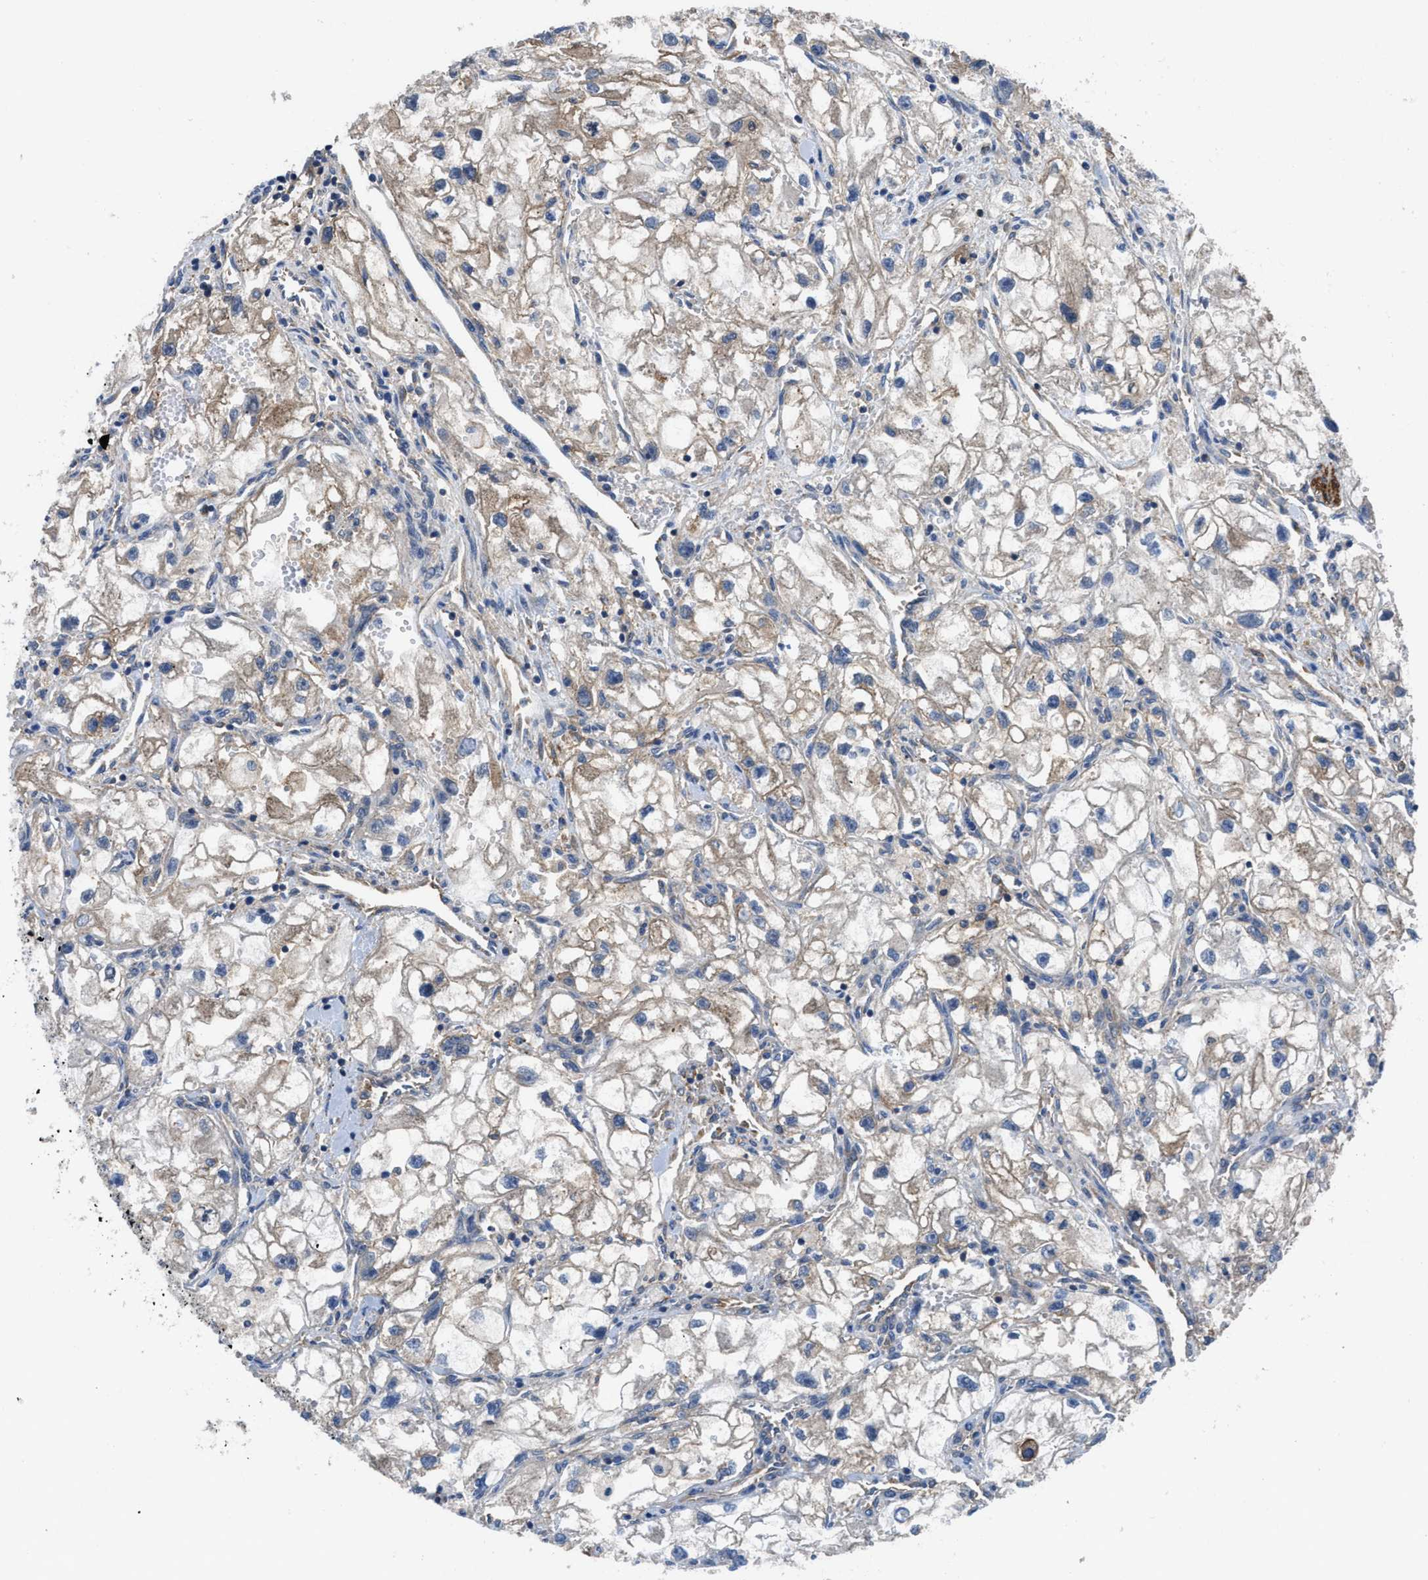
{"staining": {"intensity": "negative", "quantity": "none", "location": "none"}, "tissue": "renal cancer", "cell_type": "Tumor cells", "image_type": "cancer", "snomed": [{"axis": "morphology", "description": "Adenocarcinoma, NOS"}, {"axis": "topography", "description": "Kidney"}], "caption": "This is a micrograph of immunohistochemistry (IHC) staining of renal adenocarcinoma, which shows no staining in tumor cells.", "gene": "PANX1", "patient": {"sex": "female", "age": 70}}